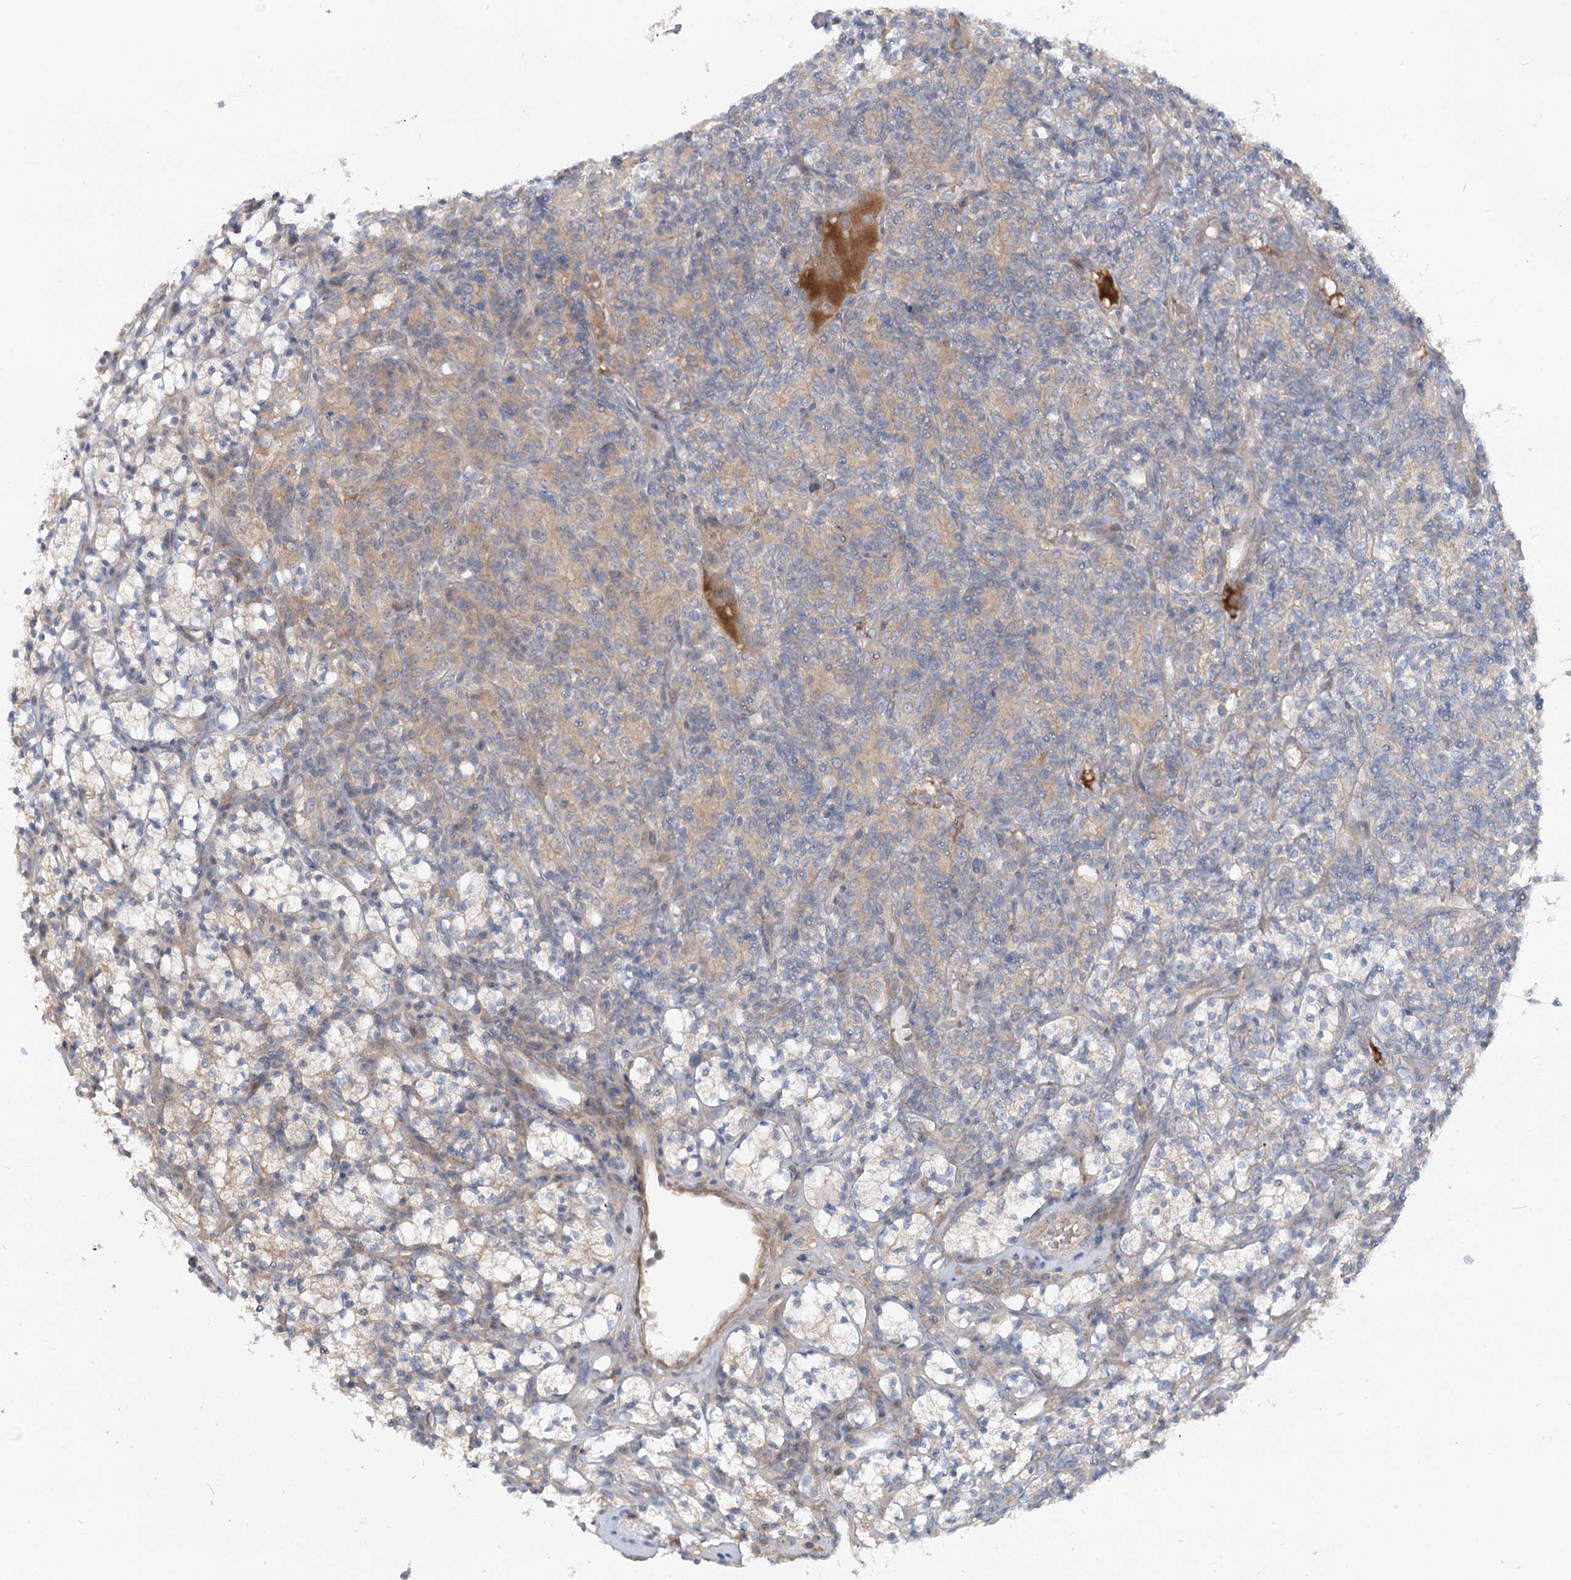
{"staining": {"intensity": "weak", "quantity": "25%-75%", "location": "cytoplasmic/membranous"}, "tissue": "renal cancer", "cell_type": "Tumor cells", "image_type": "cancer", "snomed": [{"axis": "morphology", "description": "Adenocarcinoma, NOS"}, {"axis": "topography", "description": "Kidney"}], "caption": "Immunohistochemical staining of human adenocarcinoma (renal) displays low levels of weak cytoplasmic/membranous protein positivity in approximately 25%-75% of tumor cells.", "gene": "FGF19", "patient": {"sex": "male", "age": 77}}